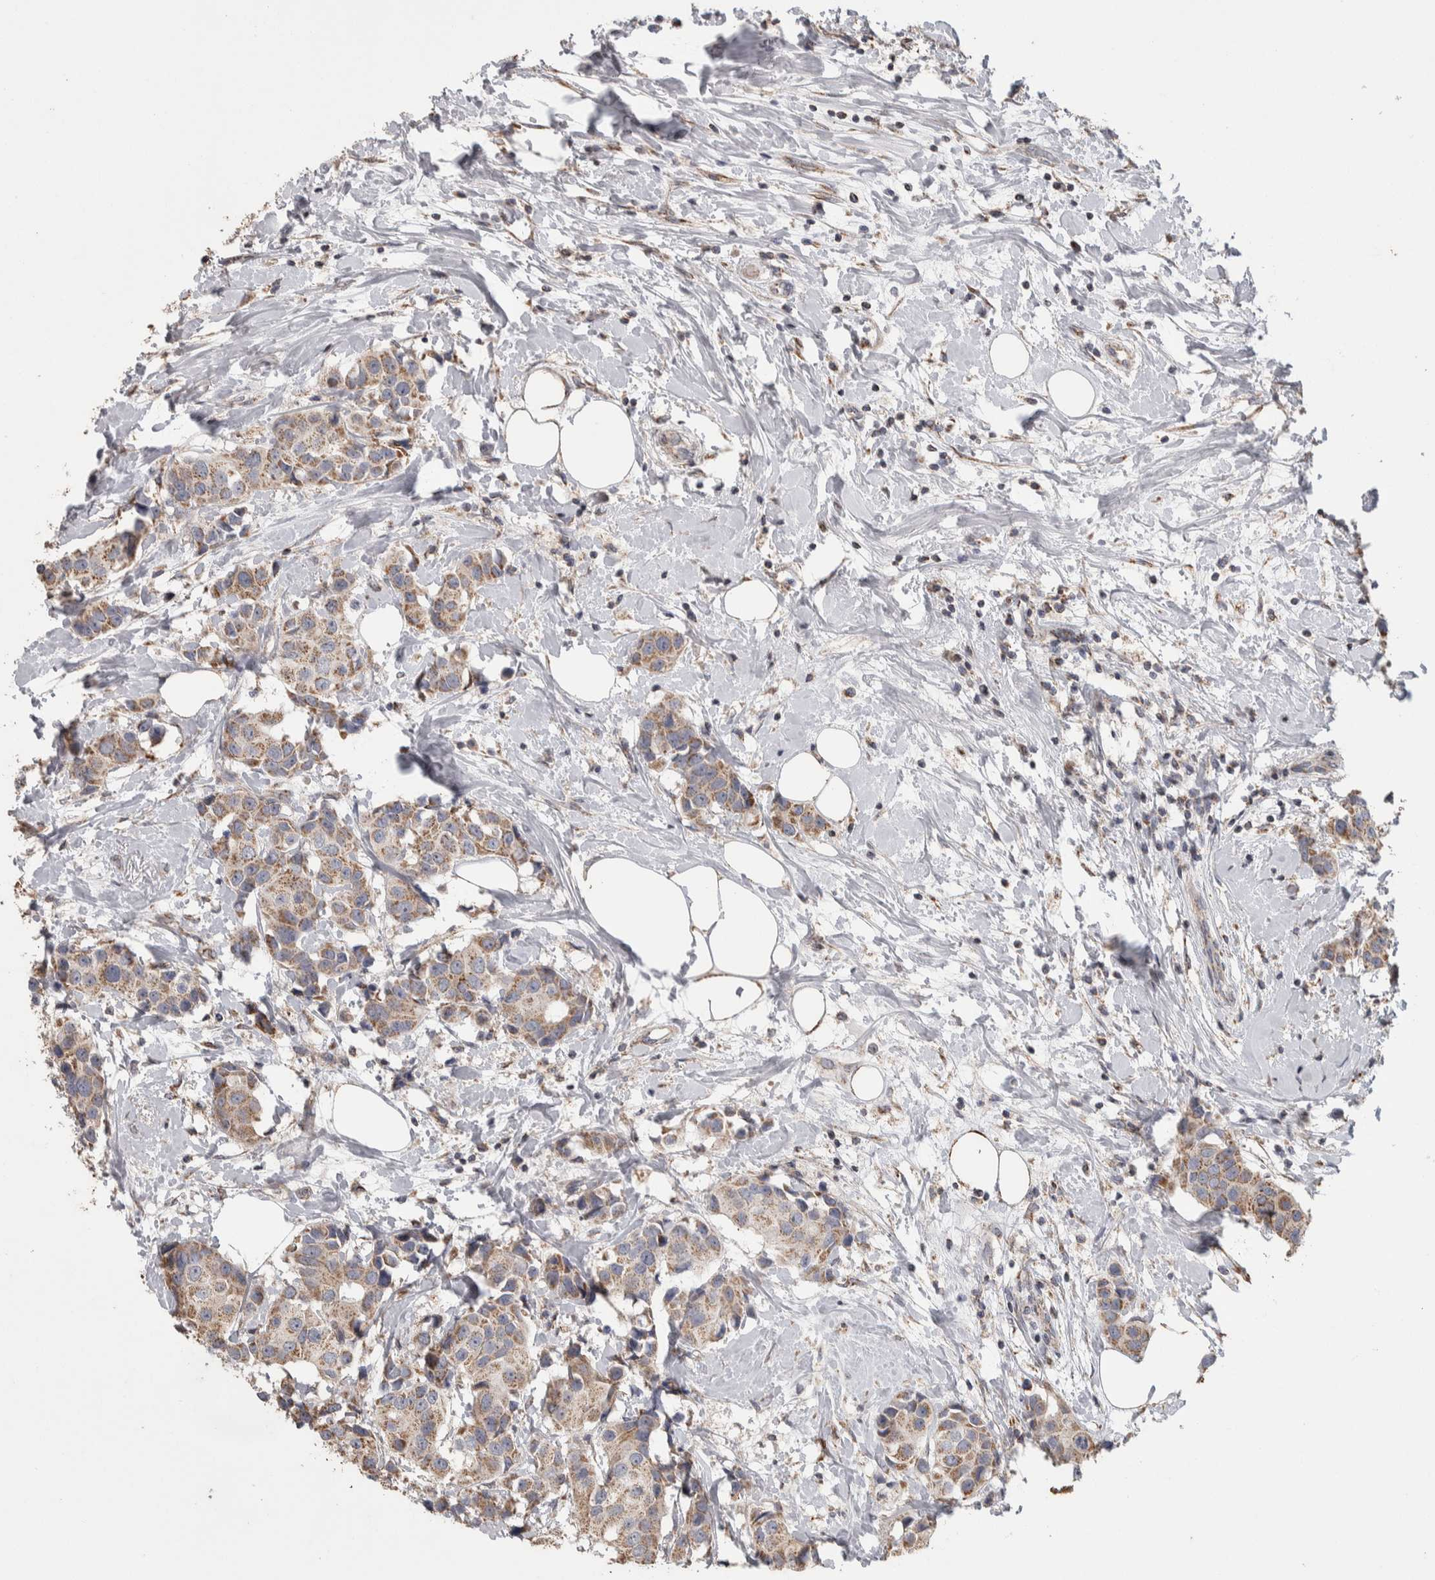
{"staining": {"intensity": "weak", "quantity": ">75%", "location": "cytoplasmic/membranous"}, "tissue": "breast cancer", "cell_type": "Tumor cells", "image_type": "cancer", "snomed": [{"axis": "morphology", "description": "Normal tissue, NOS"}, {"axis": "morphology", "description": "Duct carcinoma"}, {"axis": "topography", "description": "Breast"}], "caption": "Immunohistochemical staining of human breast intraductal carcinoma exhibits low levels of weak cytoplasmic/membranous protein staining in approximately >75% of tumor cells. The staining was performed using DAB to visualize the protein expression in brown, while the nuclei were stained in blue with hematoxylin (Magnification: 20x).", "gene": "SCO1", "patient": {"sex": "female", "age": 39}}